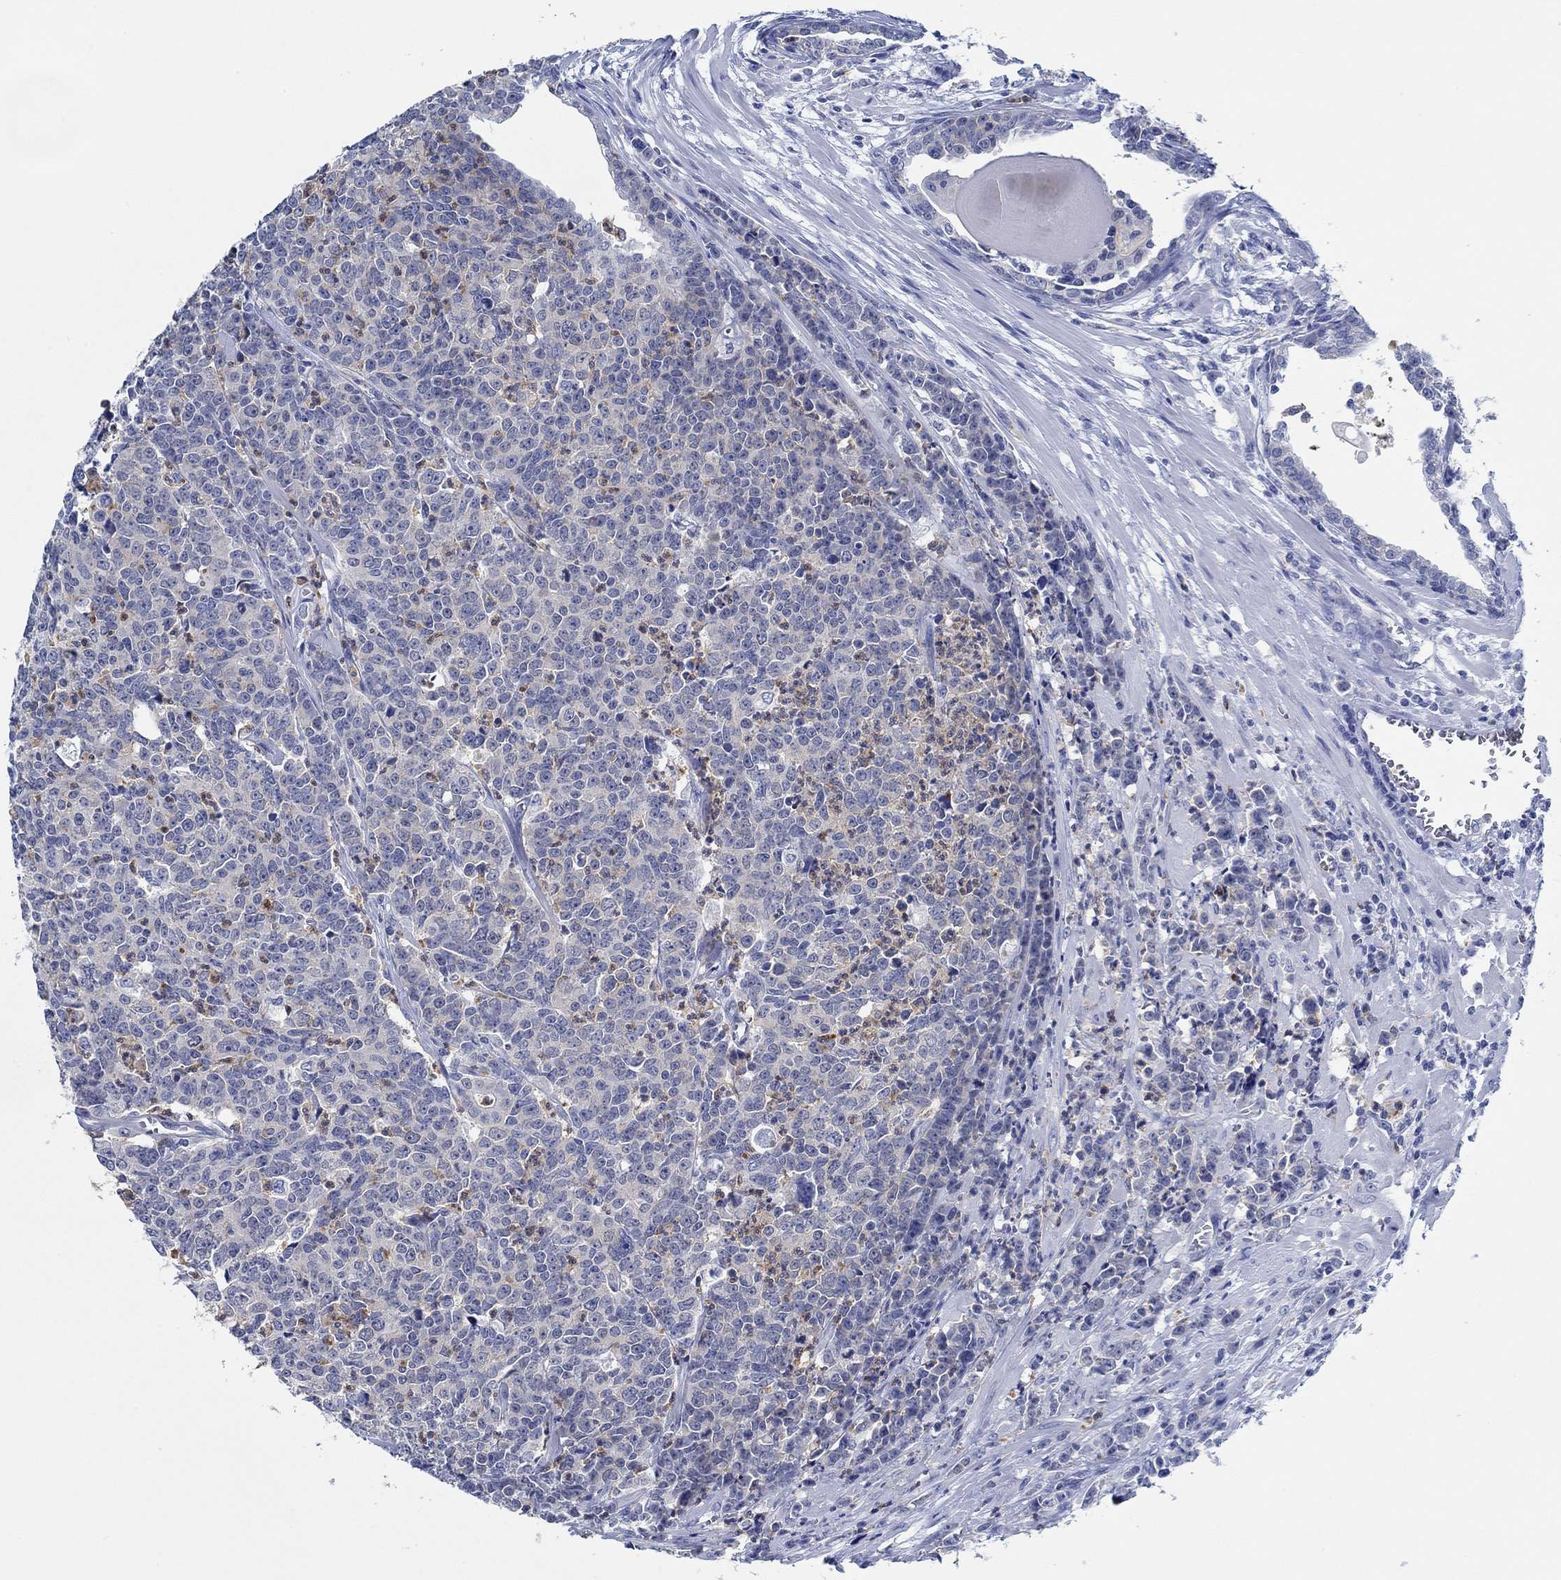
{"staining": {"intensity": "negative", "quantity": "none", "location": "none"}, "tissue": "prostate cancer", "cell_type": "Tumor cells", "image_type": "cancer", "snomed": [{"axis": "morphology", "description": "Adenocarcinoma, NOS"}, {"axis": "topography", "description": "Prostate"}], "caption": "There is no significant staining in tumor cells of prostate adenocarcinoma. The staining is performed using DAB brown chromogen with nuclei counter-stained in using hematoxylin.", "gene": "ZNF671", "patient": {"sex": "male", "age": 67}}